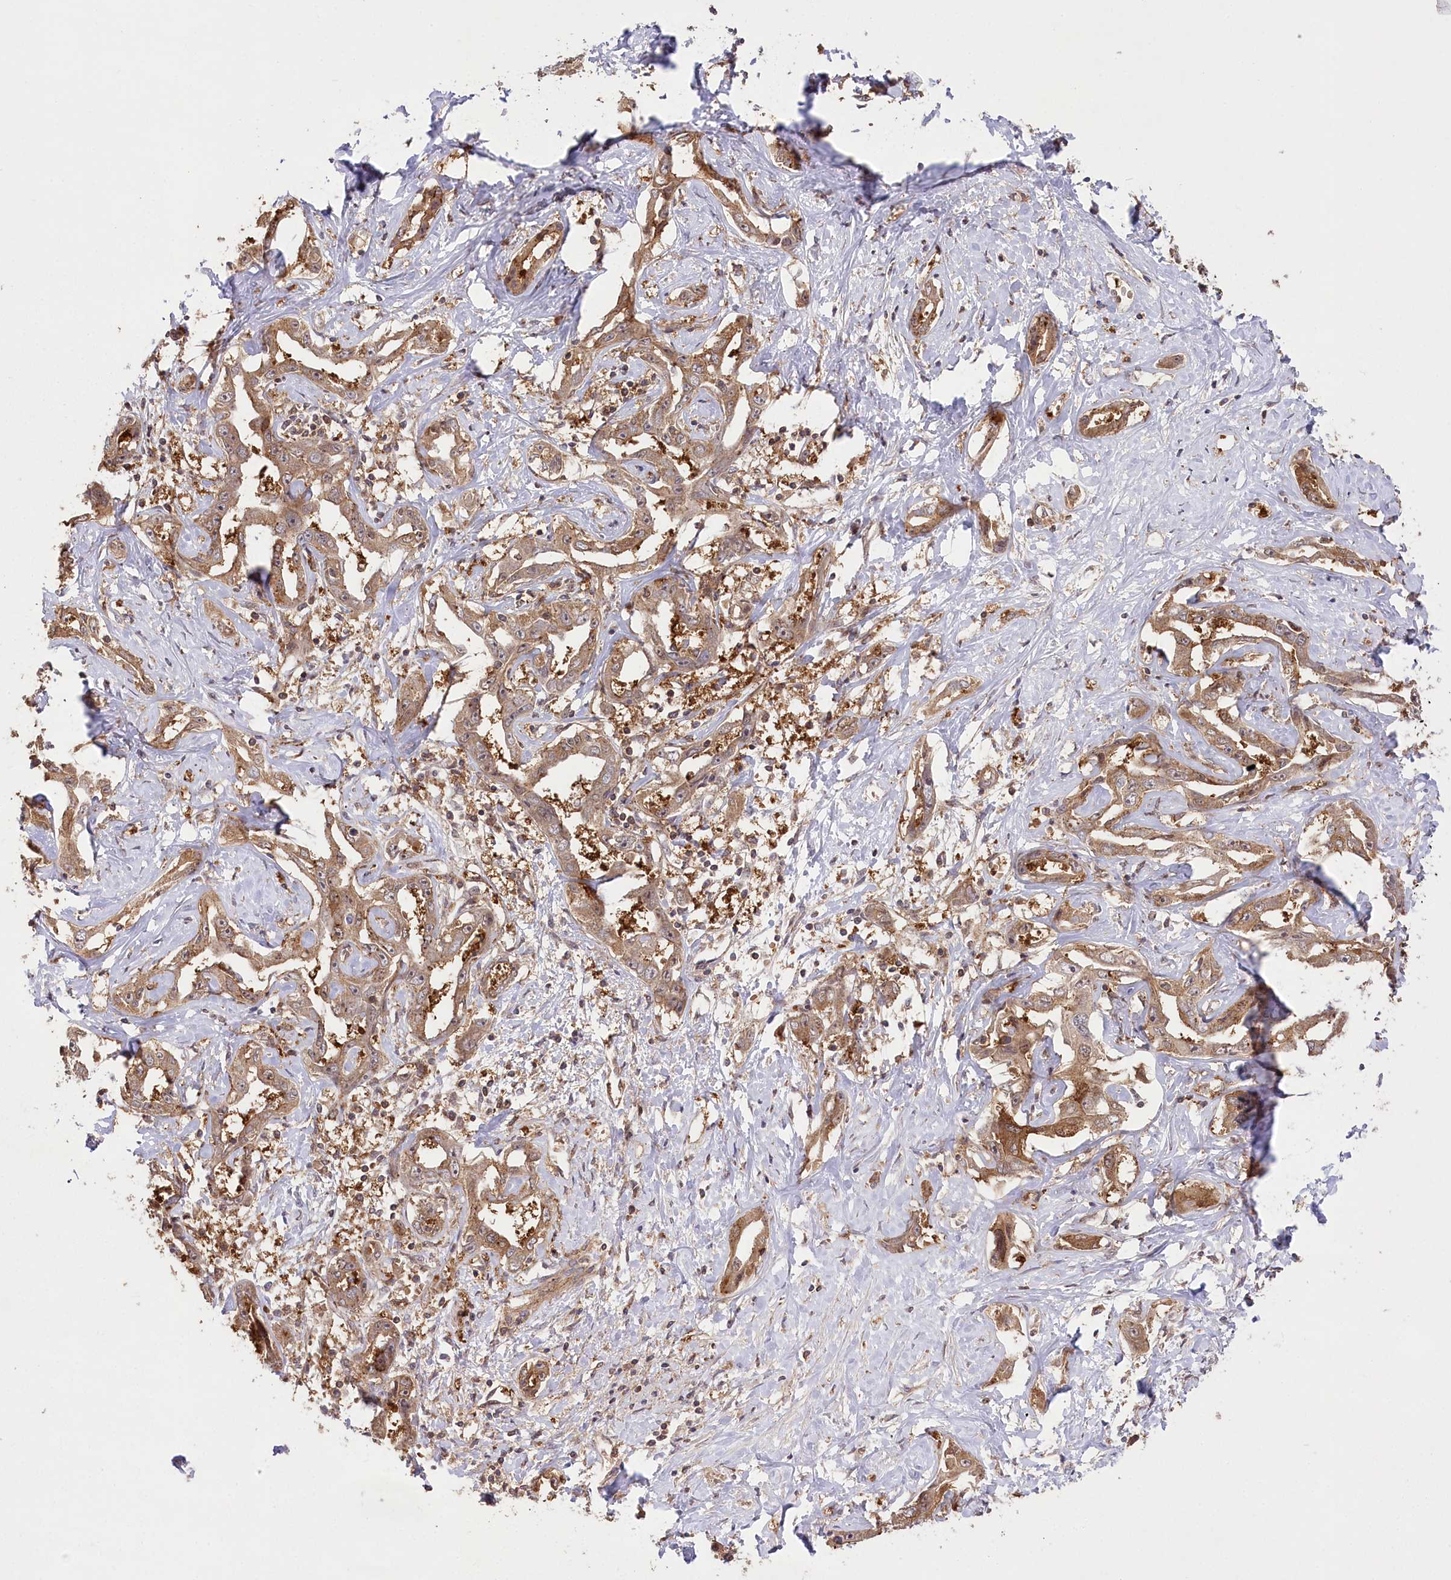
{"staining": {"intensity": "moderate", "quantity": "25%-75%", "location": "cytoplasmic/membranous"}, "tissue": "liver cancer", "cell_type": "Tumor cells", "image_type": "cancer", "snomed": [{"axis": "morphology", "description": "Cholangiocarcinoma"}, {"axis": "topography", "description": "Liver"}], "caption": "High-magnification brightfield microscopy of liver cancer (cholangiocarcinoma) stained with DAB (3,3'-diaminobenzidine) (brown) and counterstained with hematoxylin (blue). tumor cells exhibit moderate cytoplasmic/membranous expression is present in approximately25%-75% of cells. Ihc stains the protein of interest in brown and the nuclei are stained blue.", "gene": "CCDC91", "patient": {"sex": "male", "age": 59}}